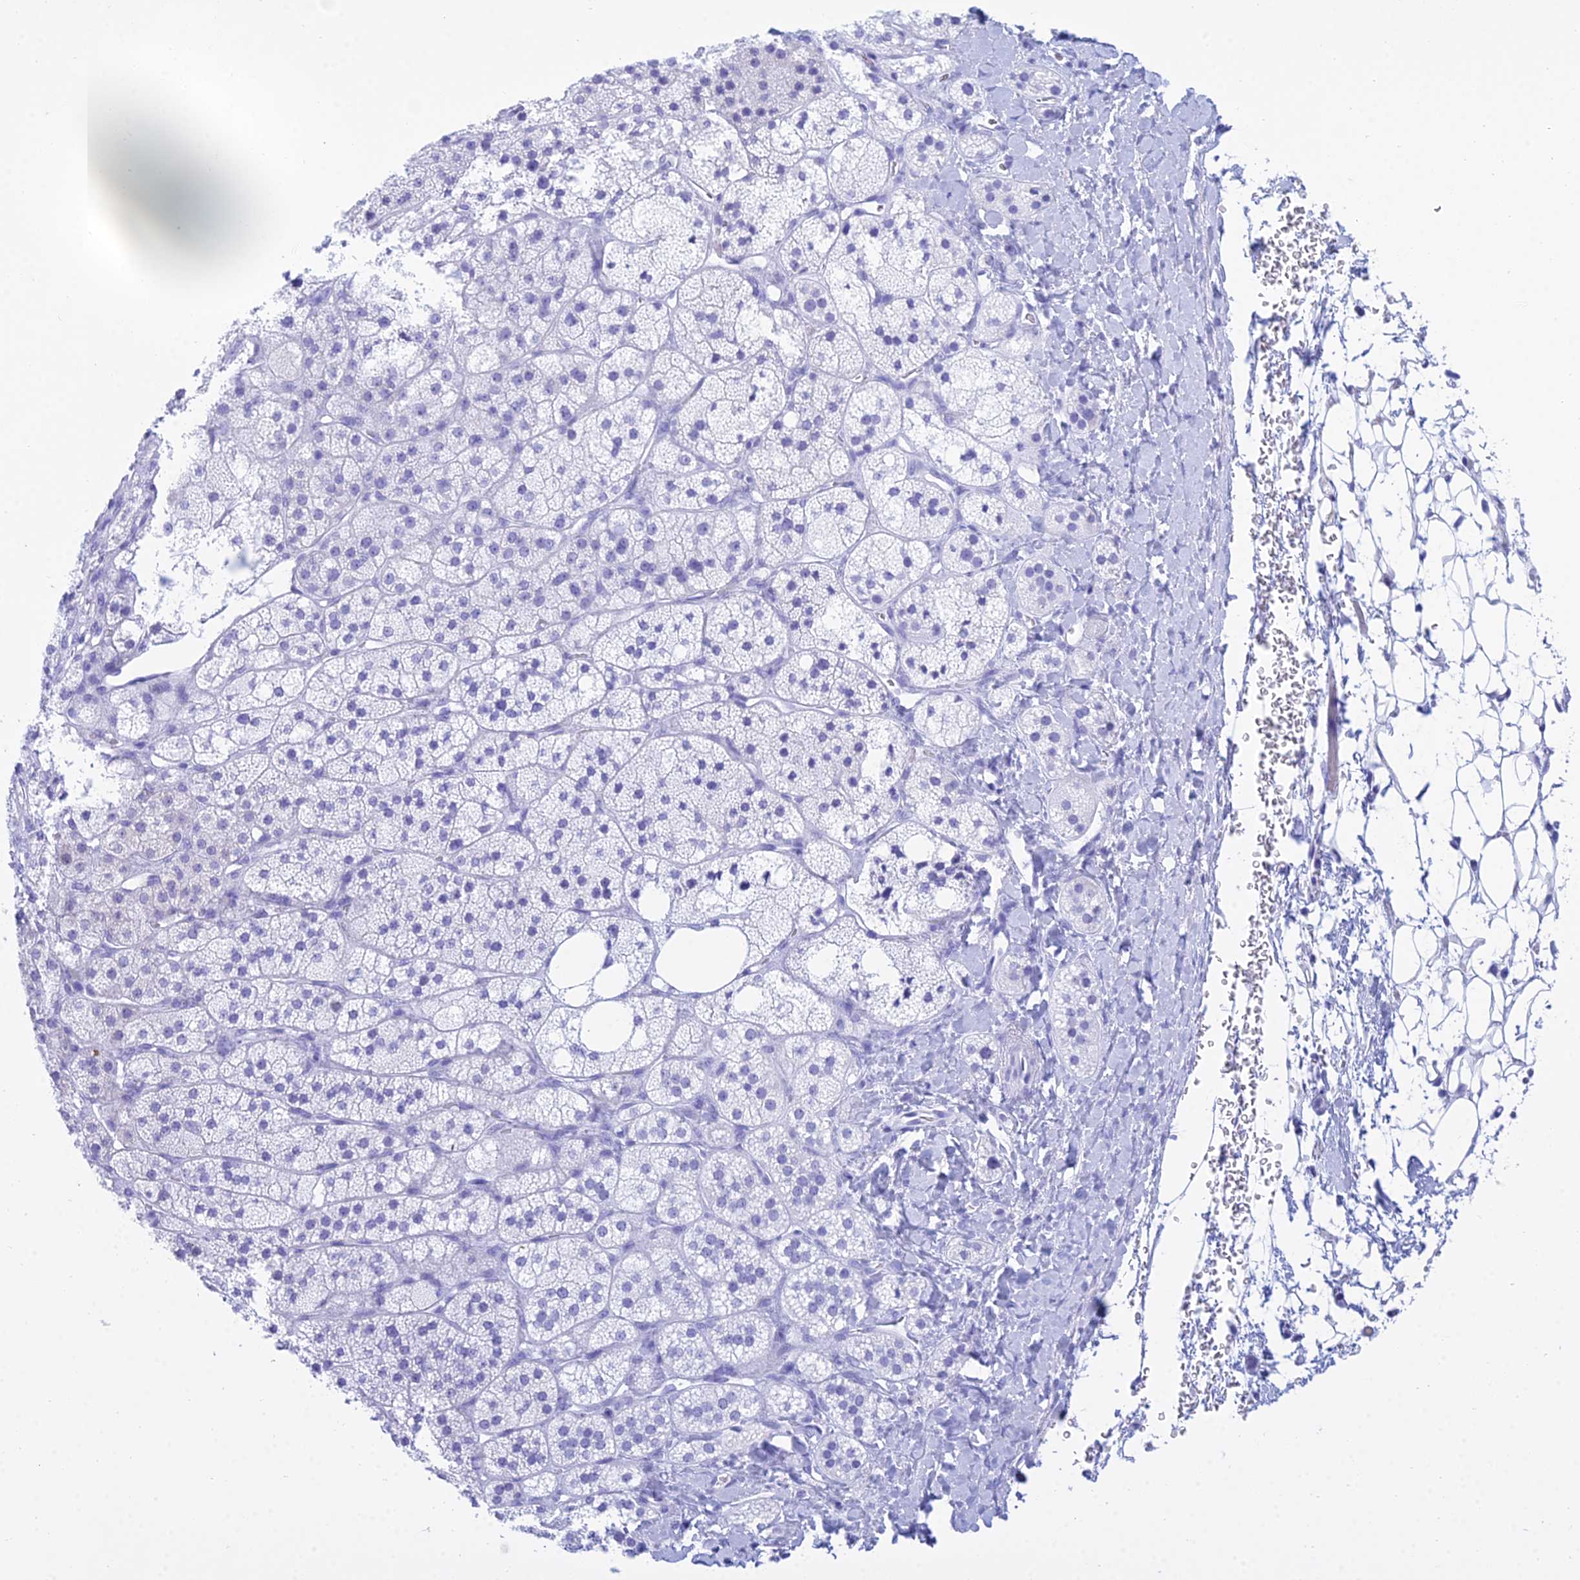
{"staining": {"intensity": "moderate", "quantity": "<25%", "location": "cytoplasmic/membranous"}, "tissue": "adrenal gland", "cell_type": "Glandular cells", "image_type": "normal", "snomed": [{"axis": "morphology", "description": "Normal tissue, NOS"}, {"axis": "topography", "description": "Adrenal gland"}], "caption": "The photomicrograph exhibits immunohistochemical staining of benign adrenal gland. There is moderate cytoplasmic/membranous staining is appreciated in approximately <25% of glandular cells. (DAB (3,3'-diaminobenzidine) IHC, brown staining for protein, blue staining for nuclei).", "gene": "PATE4", "patient": {"sex": "male", "age": 61}}